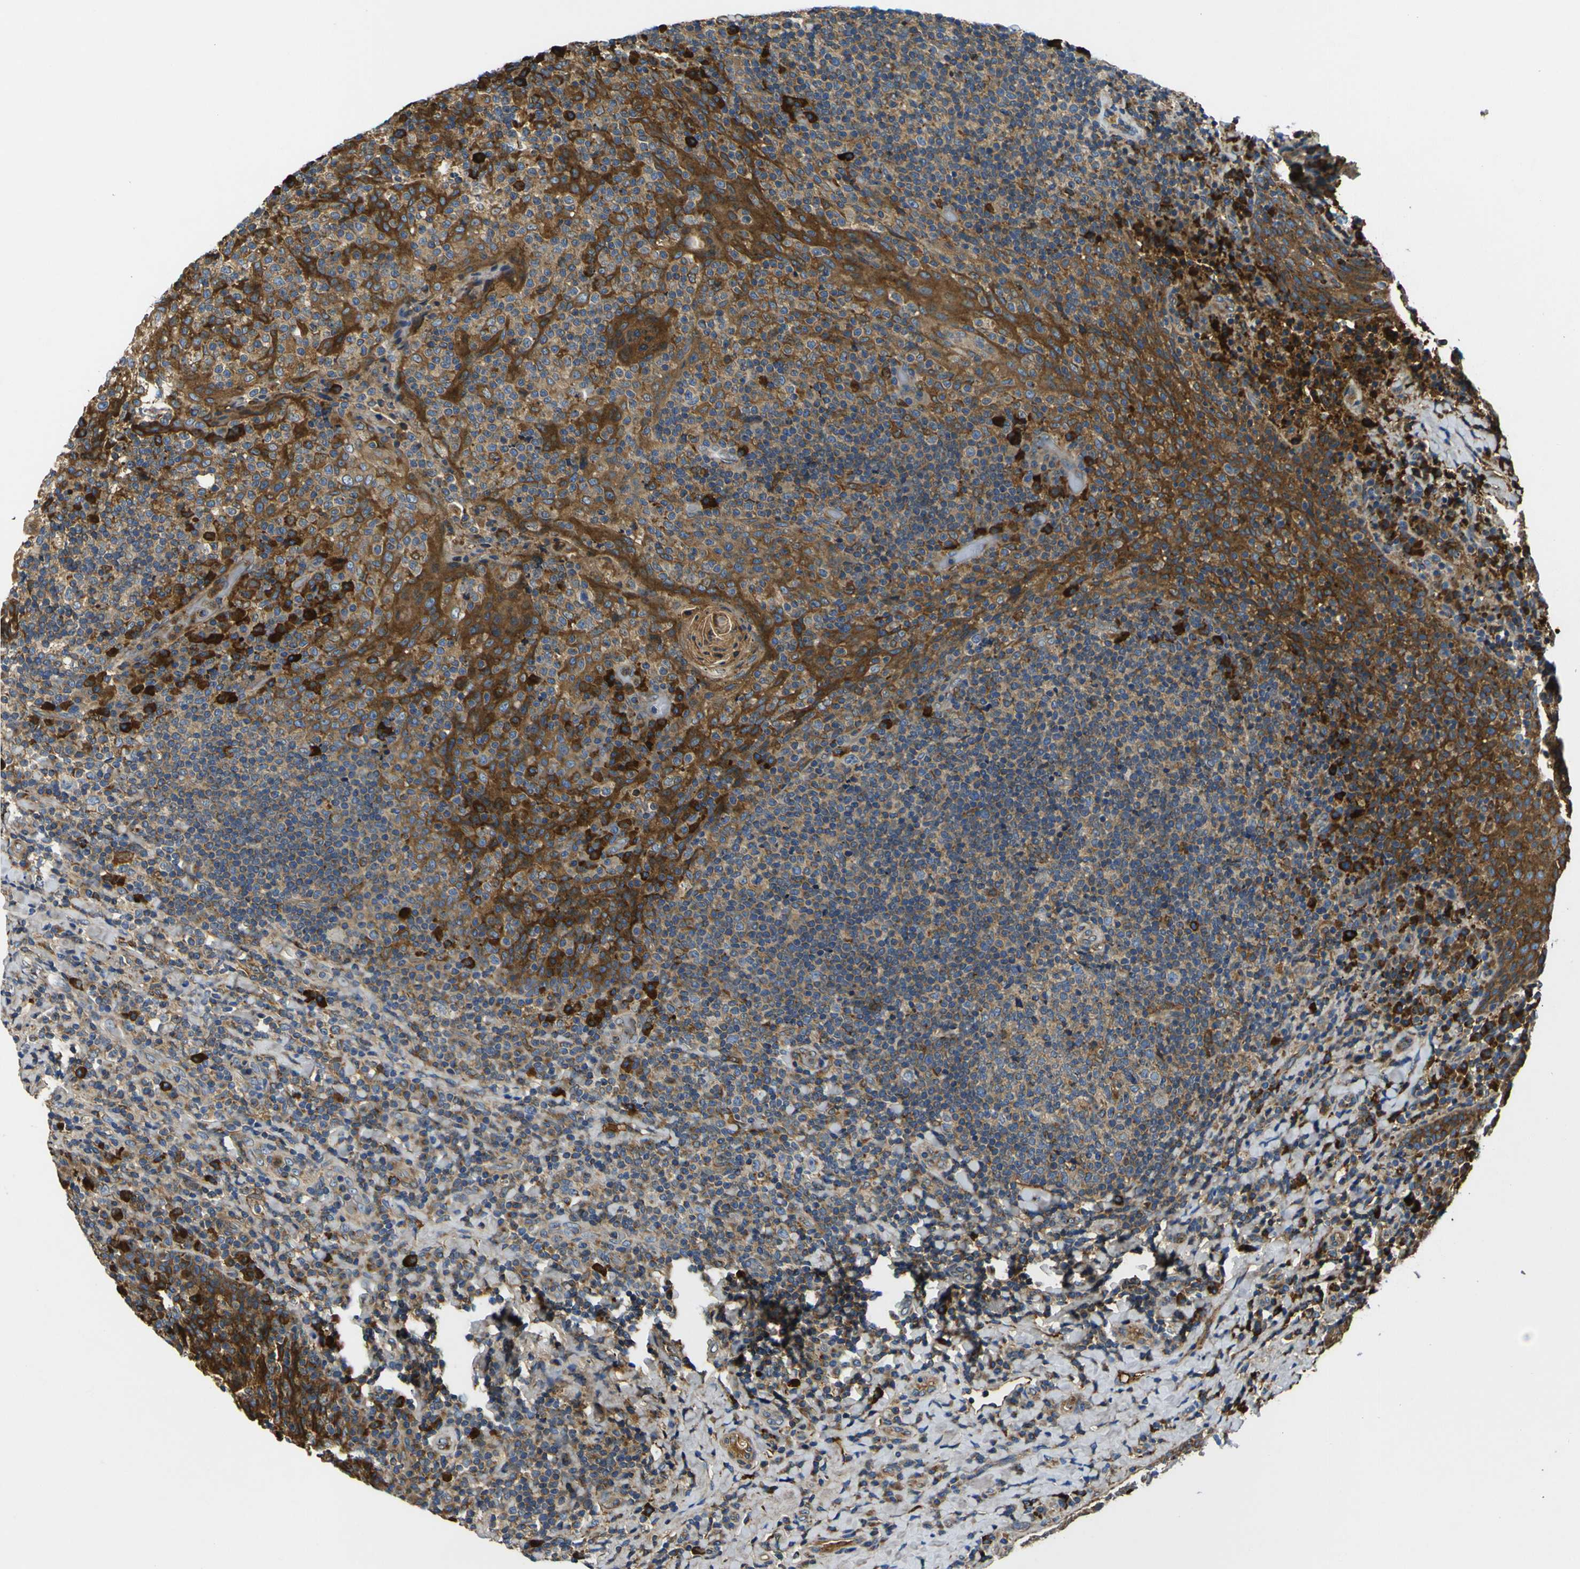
{"staining": {"intensity": "weak", "quantity": ">75%", "location": "cytoplasmic/membranous"}, "tissue": "tonsil", "cell_type": "Germinal center cells", "image_type": "normal", "snomed": [{"axis": "morphology", "description": "Normal tissue, NOS"}, {"axis": "topography", "description": "Tonsil"}], "caption": "The immunohistochemical stain labels weak cytoplasmic/membranous staining in germinal center cells of normal tonsil.", "gene": "RAB1B", "patient": {"sex": "male", "age": 17}}